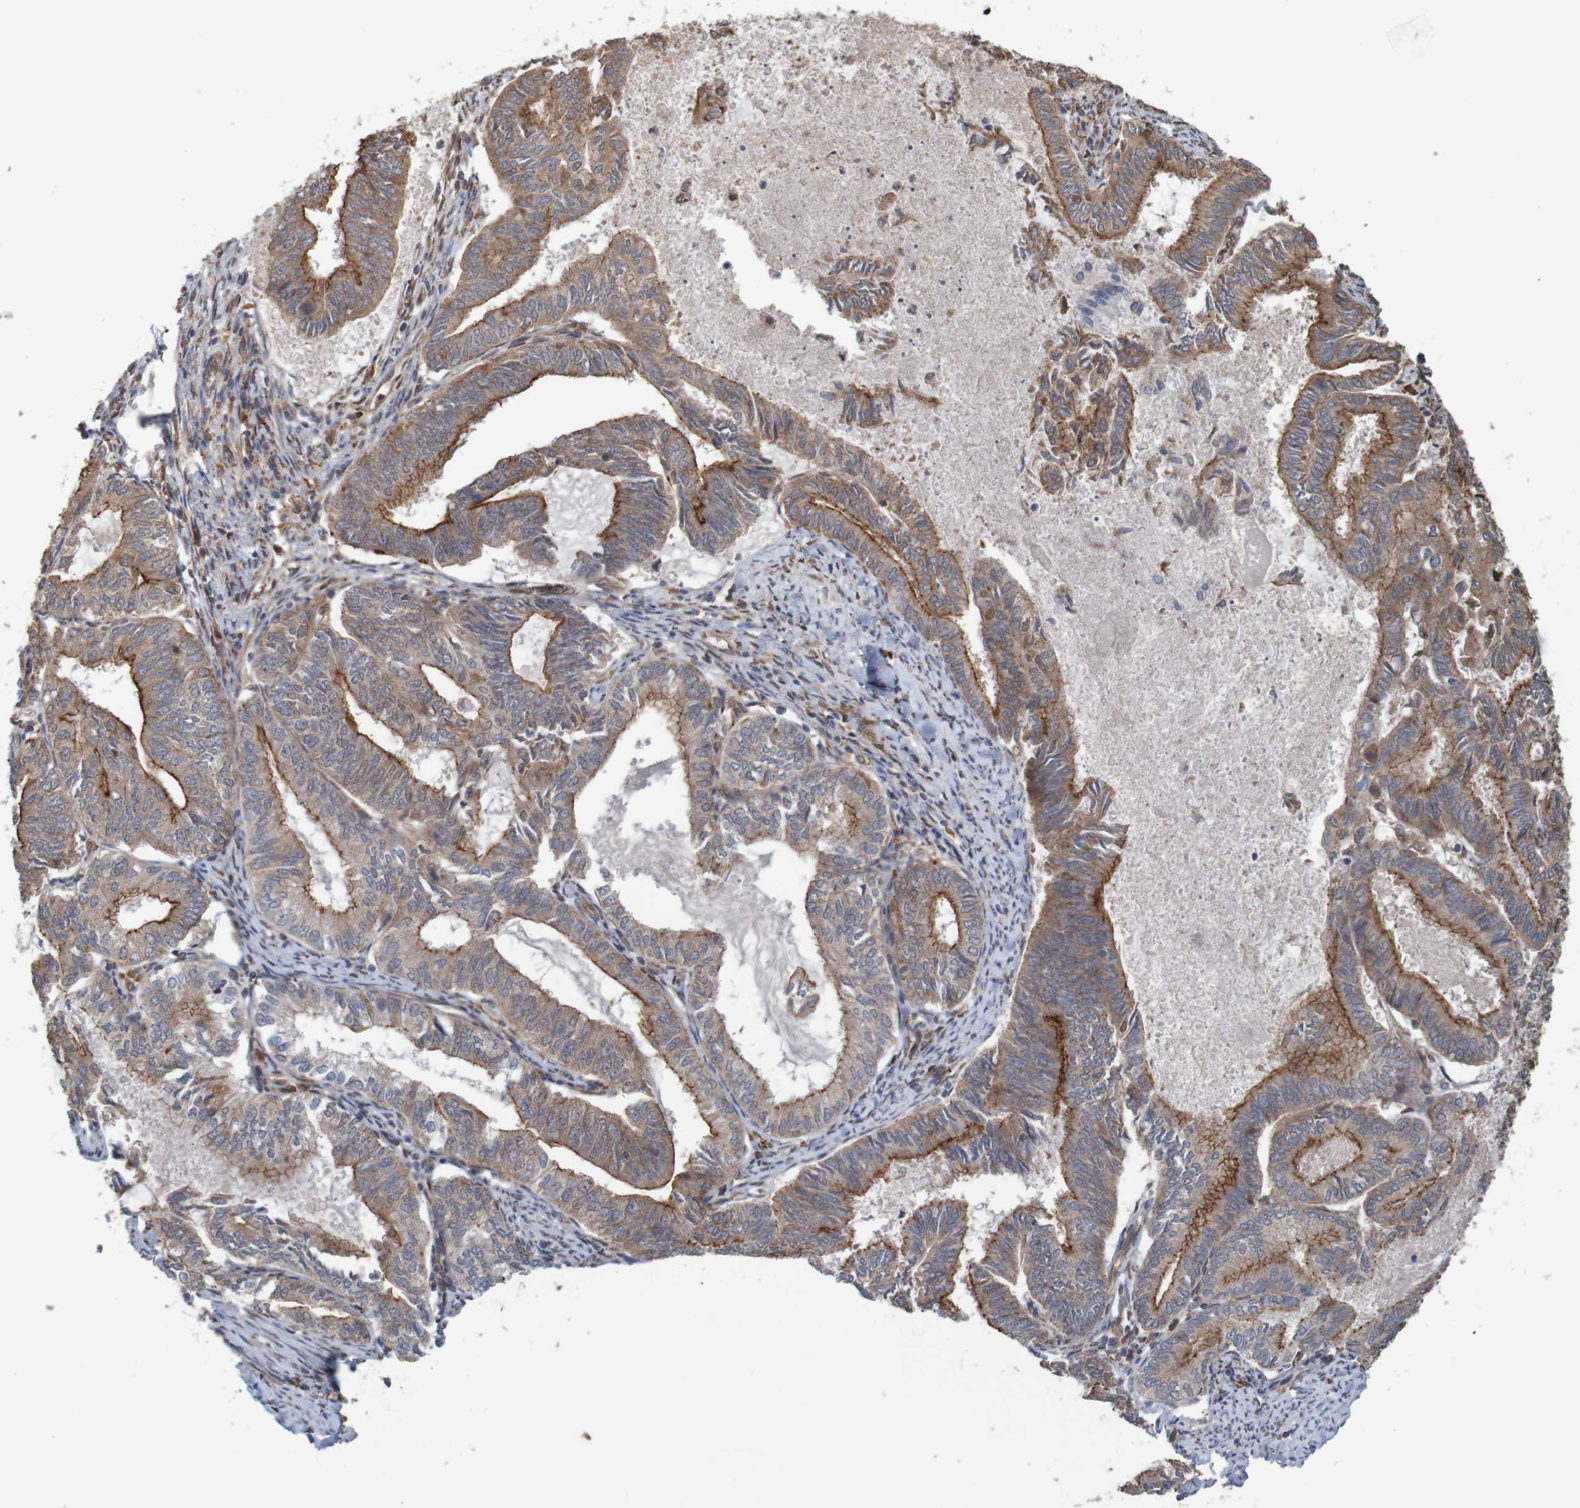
{"staining": {"intensity": "moderate", "quantity": ">75%", "location": "cytoplasmic/membranous"}, "tissue": "endometrial cancer", "cell_type": "Tumor cells", "image_type": "cancer", "snomed": [{"axis": "morphology", "description": "Adenocarcinoma, NOS"}, {"axis": "topography", "description": "Endometrium"}], "caption": "Immunohistochemical staining of human adenocarcinoma (endometrial) exhibits medium levels of moderate cytoplasmic/membranous positivity in about >75% of tumor cells.", "gene": "ARHGEF11", "patient": {"sex": "female", "age": 86}}